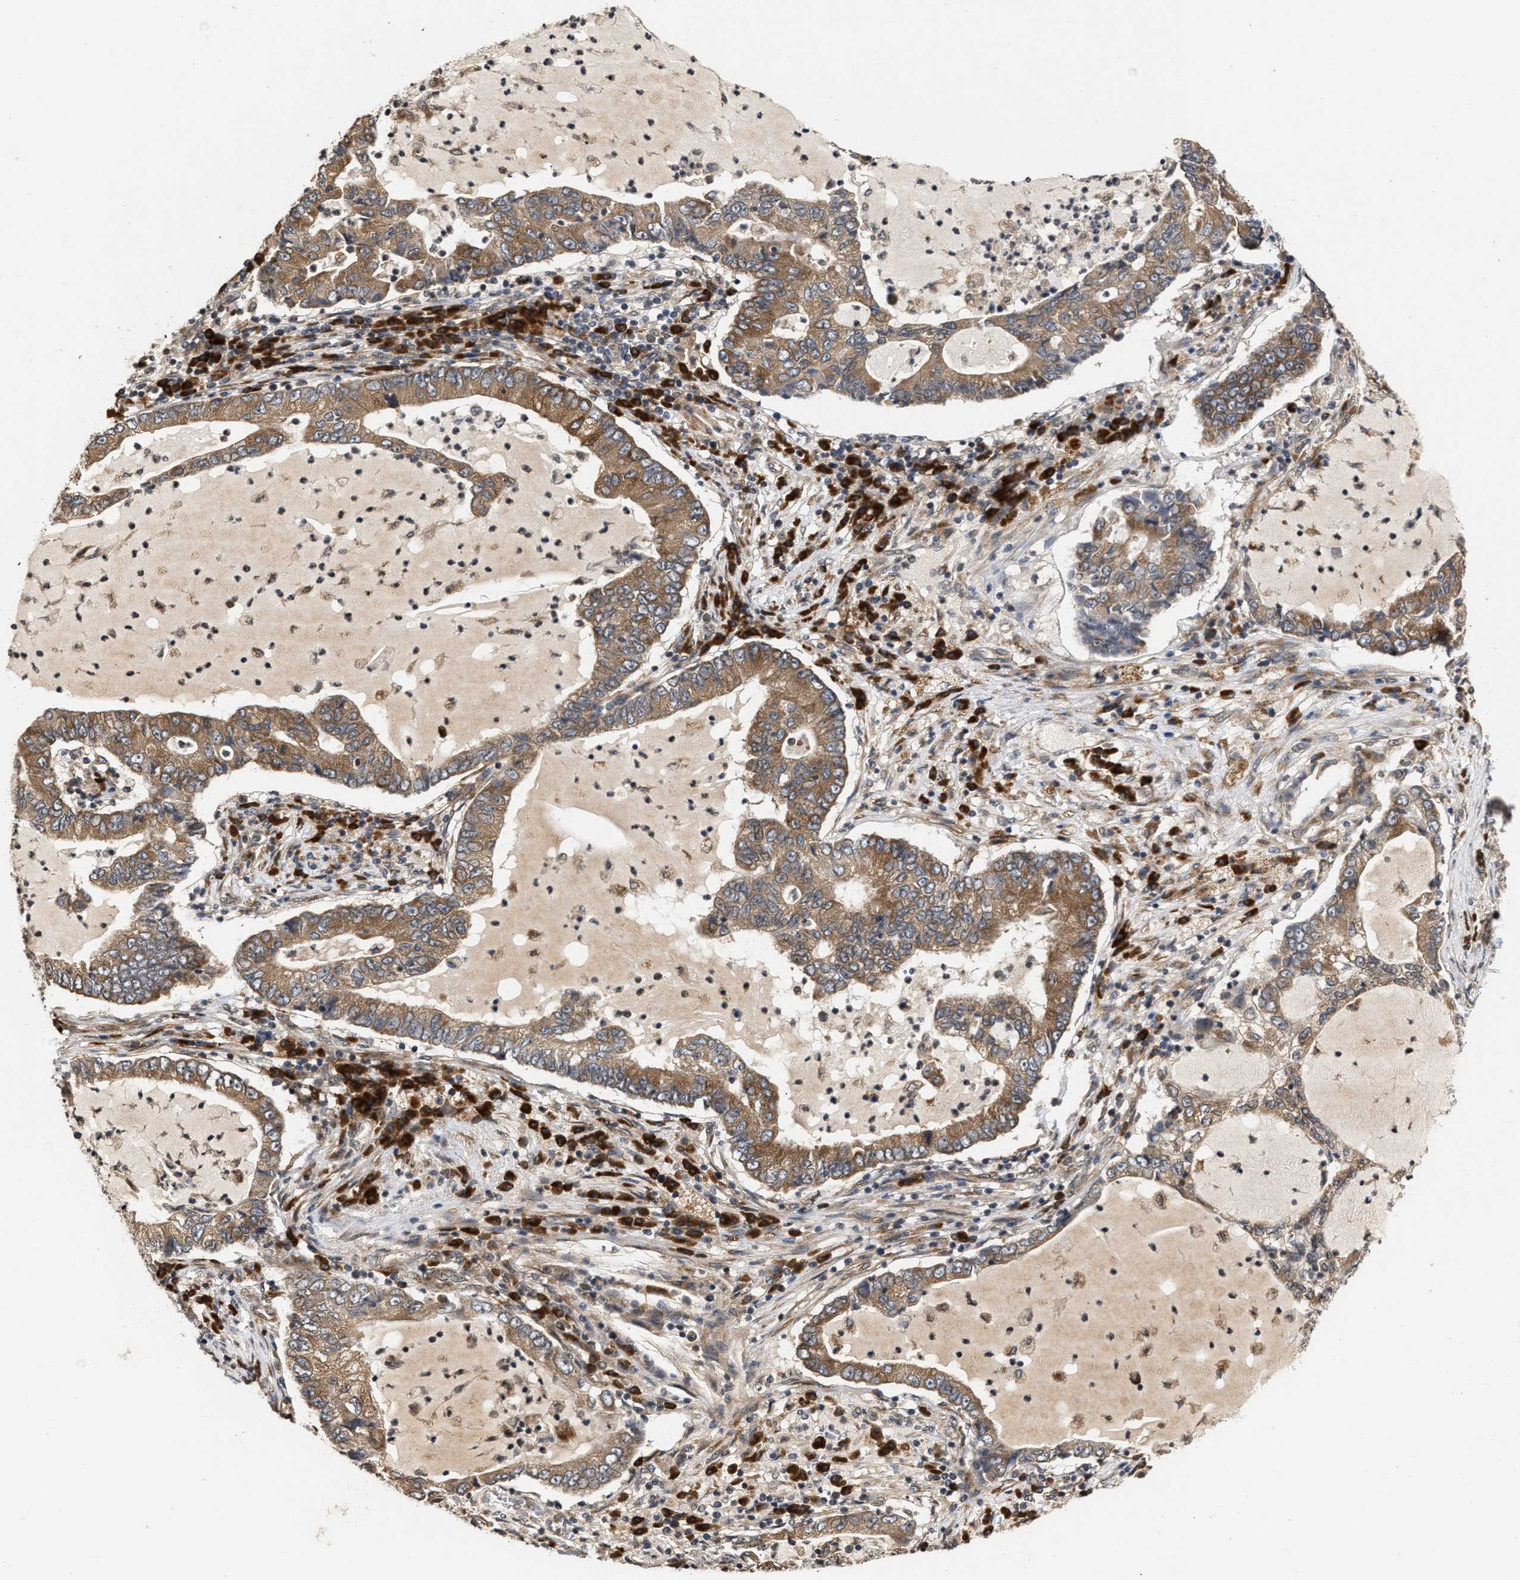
{"staining": {"intensity": "moderate", "quantity": ">75%", "location": "cytoplasmic/membranous"}, "tissue": "lung cancer", "cell_type": "Tumor cells", "image_type": "cancer", "snomed": [{"axis": "morphology", "description": "Adenocarcinoma, NOS"}, {"axis": "topography", "description": "Lung"}], "caption": "The micrograph exhibits staining of lung adenocarcinoma, revealing moderate cytoplasmic/membranous protein expression (brown color) within tumor cells.", "gene": "SAR1A", "patient": {"sex": "female", "age": 51}}